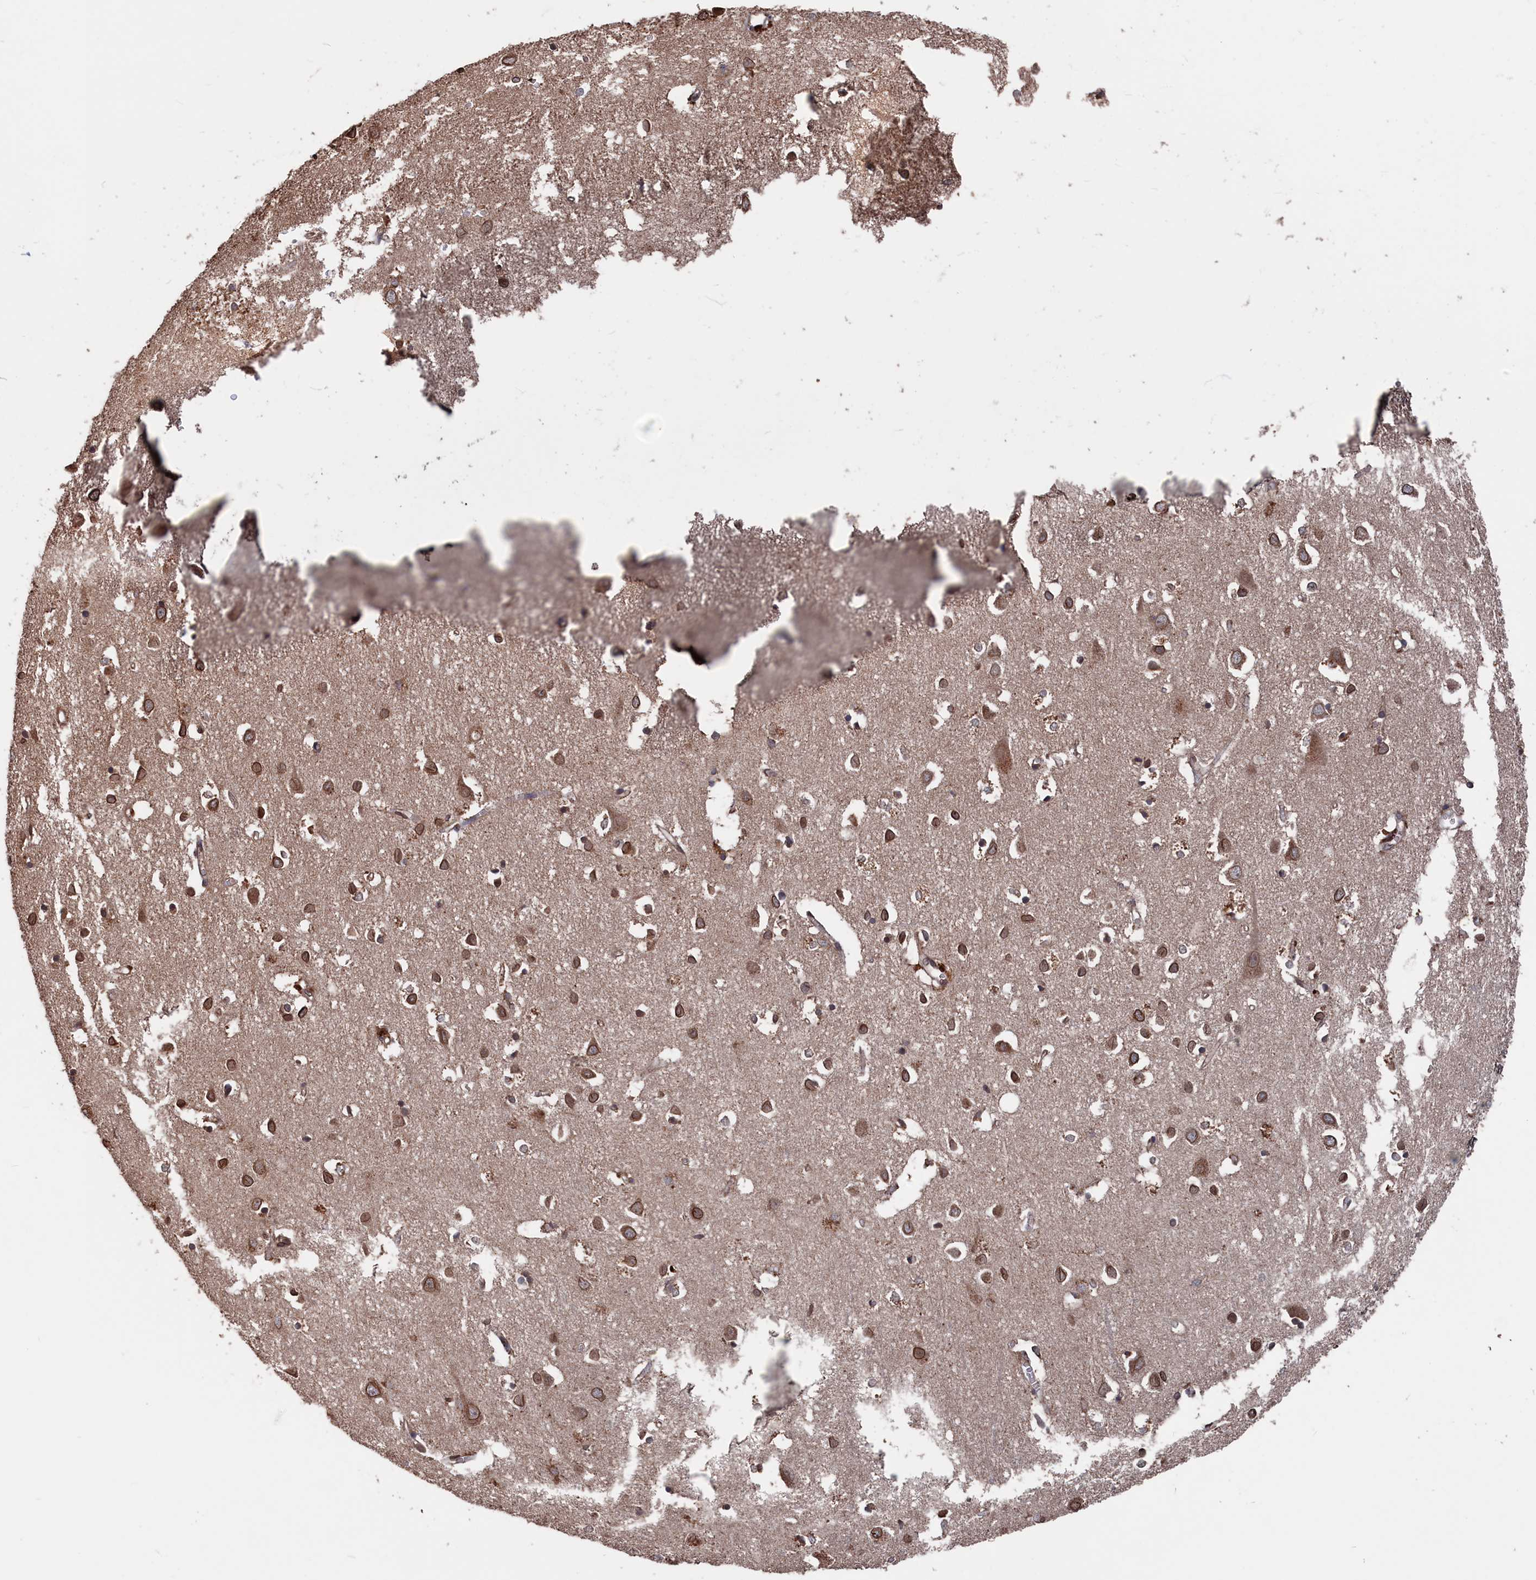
{"staining": {"intensity": "weak", "quantity": "25%-75%", "location": "cytoplasmic/membranous"}, "tissue": "cerebral cortex", "cell_type": "Endothelial cells", "image_type": "normal", "snomed": [{"axis": "morphology", "description": "Normal tissue, NOS"}, {"axis": "topography", "description": "Cerebral cortex"}], "caption": "The histopathology image exhibits a brown stain indicating the presence of a protein in the cytoplasmic/membranous of endothelial cells in cerebral cortex. The staining was performed using DAB (3,3'-diaminobenzidine) to visualize the protein expression in brown, while the nuclei were stained in blue with hematoxylin (Magnification: 20x).", "gene": "PDE12", "patient": {"sex": "female", "age": 64}}